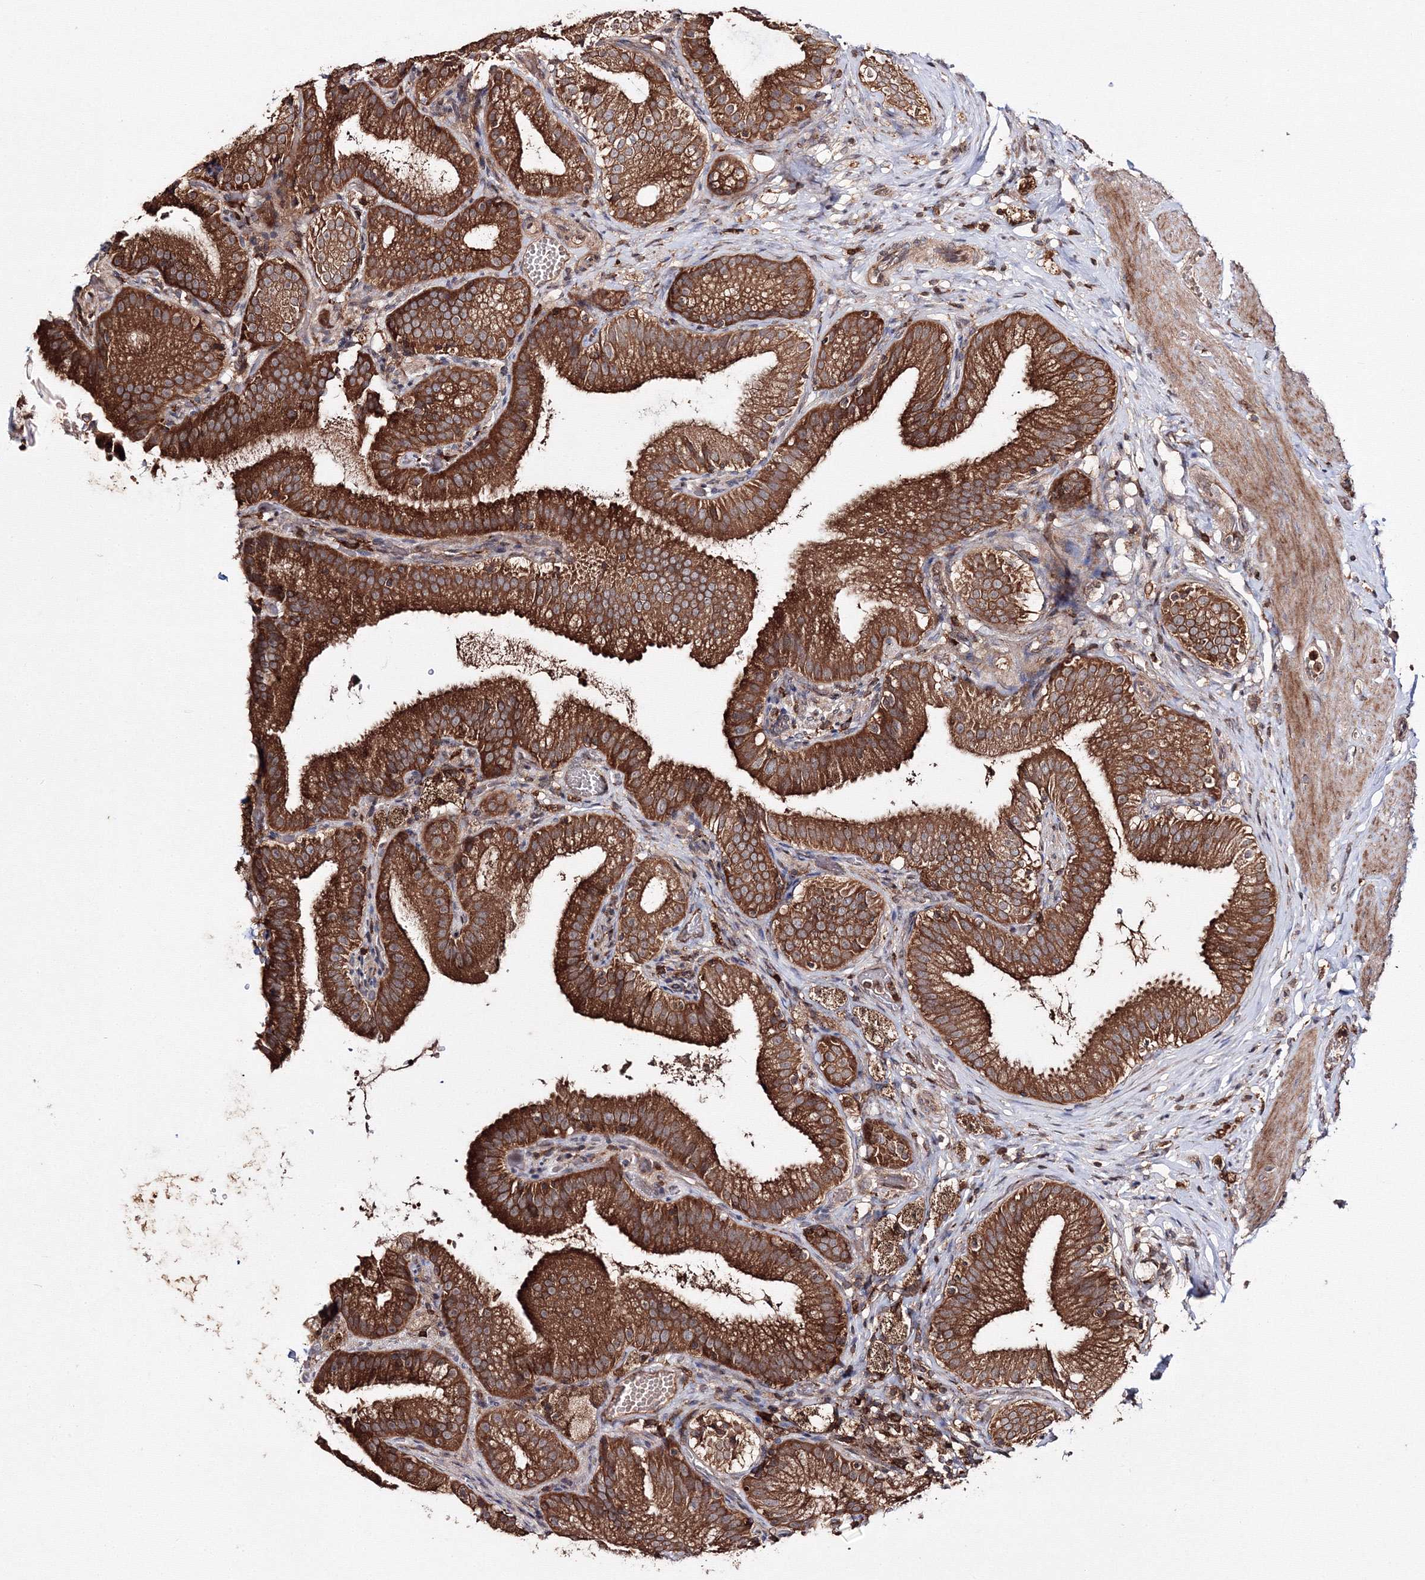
{"staining": {"intensity": "strong", "quantity": ">75%", "location": "cytoplasmic/membranous"}, "tissue": "gallbladder", "cell_type": "Glandular cells", "image_type": "normal", "snomed": [{"axis": "morphology", "description": "Normal tissue, NOS"}, {"axis": "topography", "description": "Gallbladder"}], "caption": "DAB (3,3'-diaminobenzidine) immunohistochemical staining of benign human gallbladder reveals strong cytoplasmic/membranous protein expression in about >75% of glandular cells.", "gene": "DDO", "patient": {"sex": "male", "age": 54}}